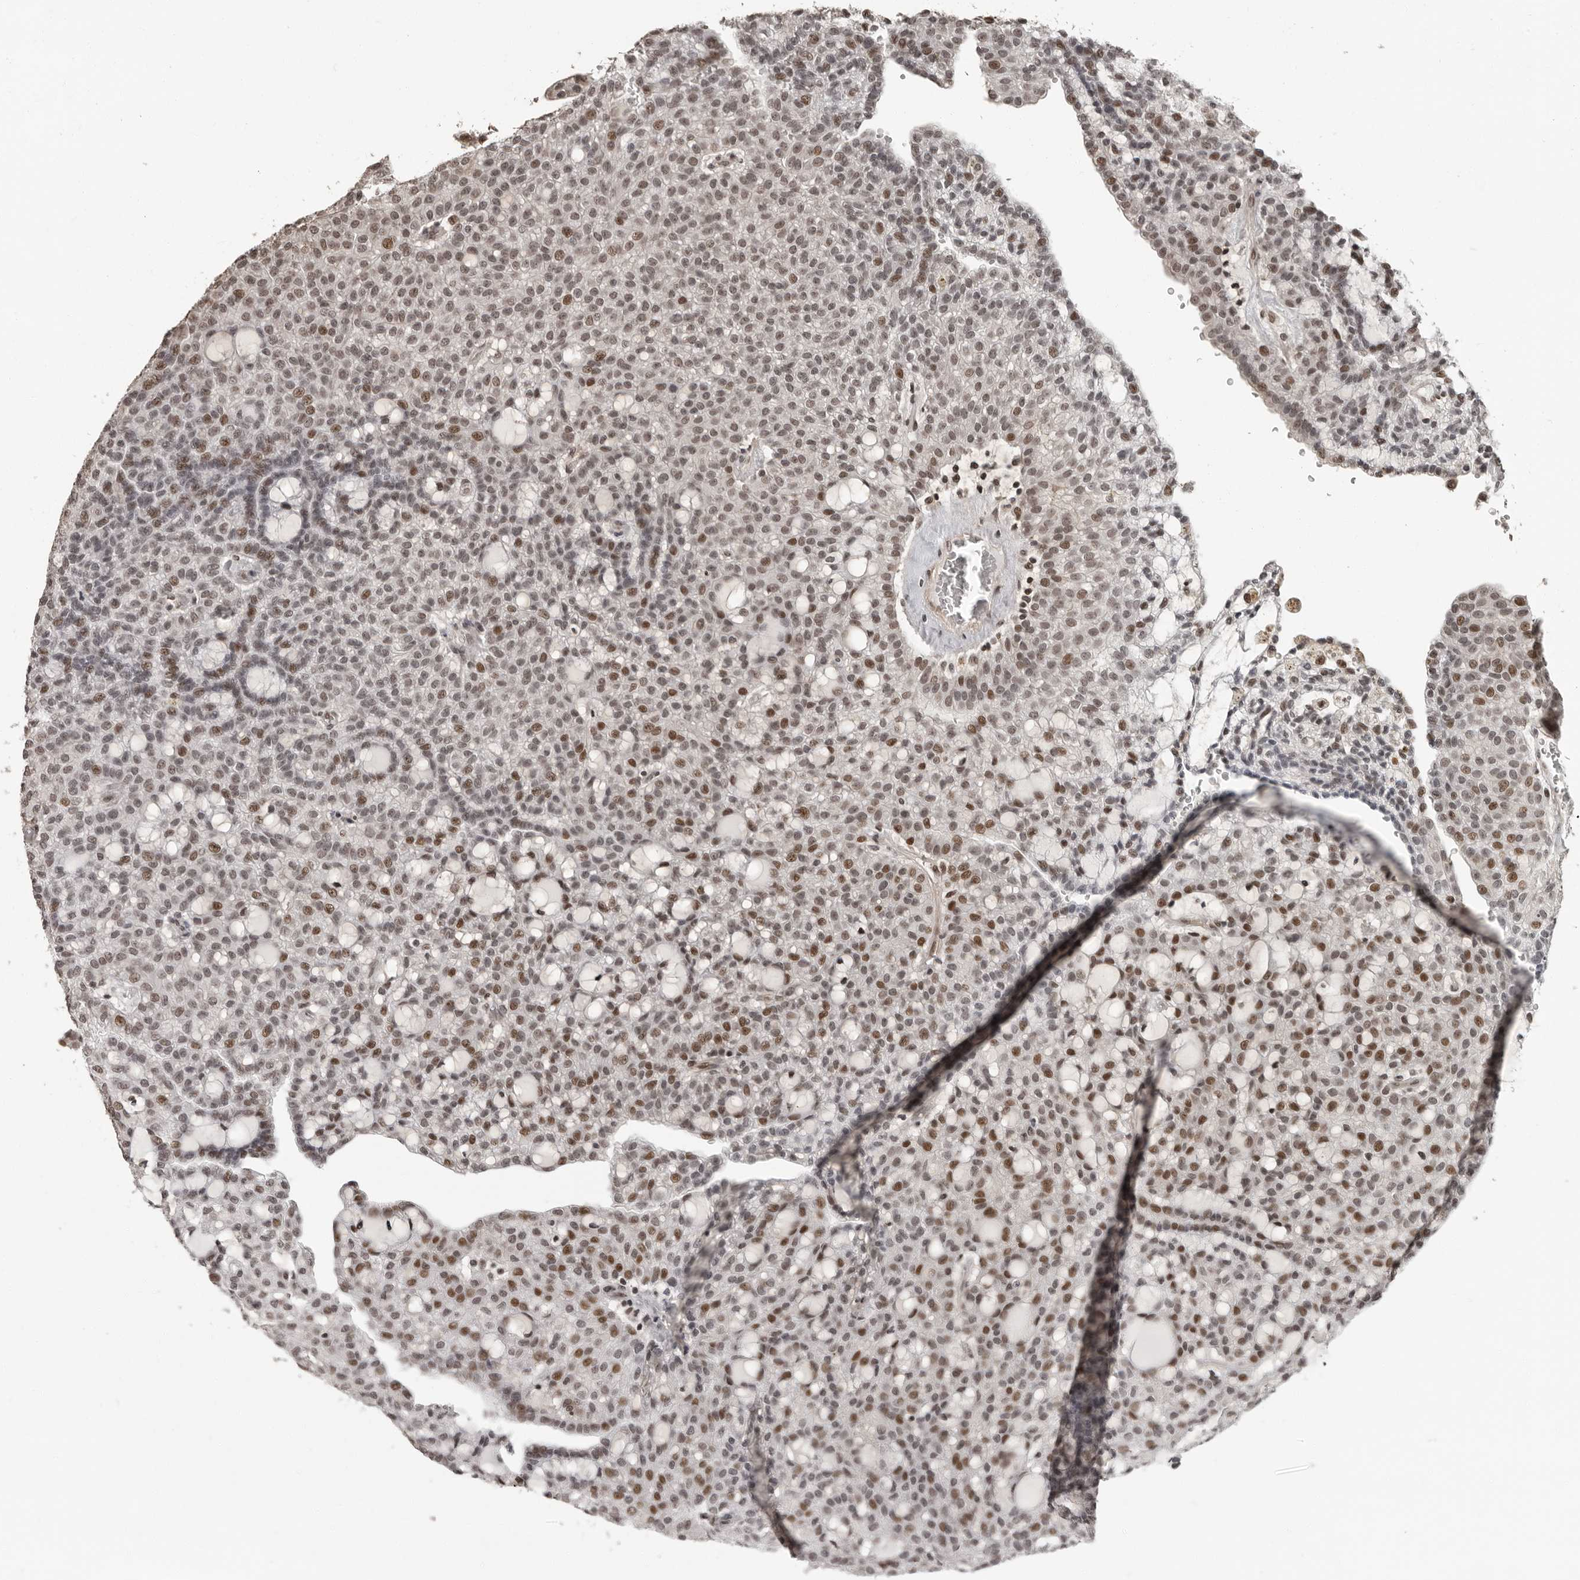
{"staining": {"intensity": "weak", "quantity": "25%-75%", "location": "nuclear"}, "tissue": "renal cancer", "cell_type": "Tumor cells", "image_type": "cancer", "snomed": [{"axis": "morphology", "description": "Adenocarcinoma, NOS"}, {"axis": "topography", "description": "Kidney"}], "caption": "Adenocarcinoma (renal) stained for a protein shows weak nuclear positivity in tumor cells. Nuclei are stained in blue.", "gene": "ORC1", "patient": {"sex": "male", "age": 63}}